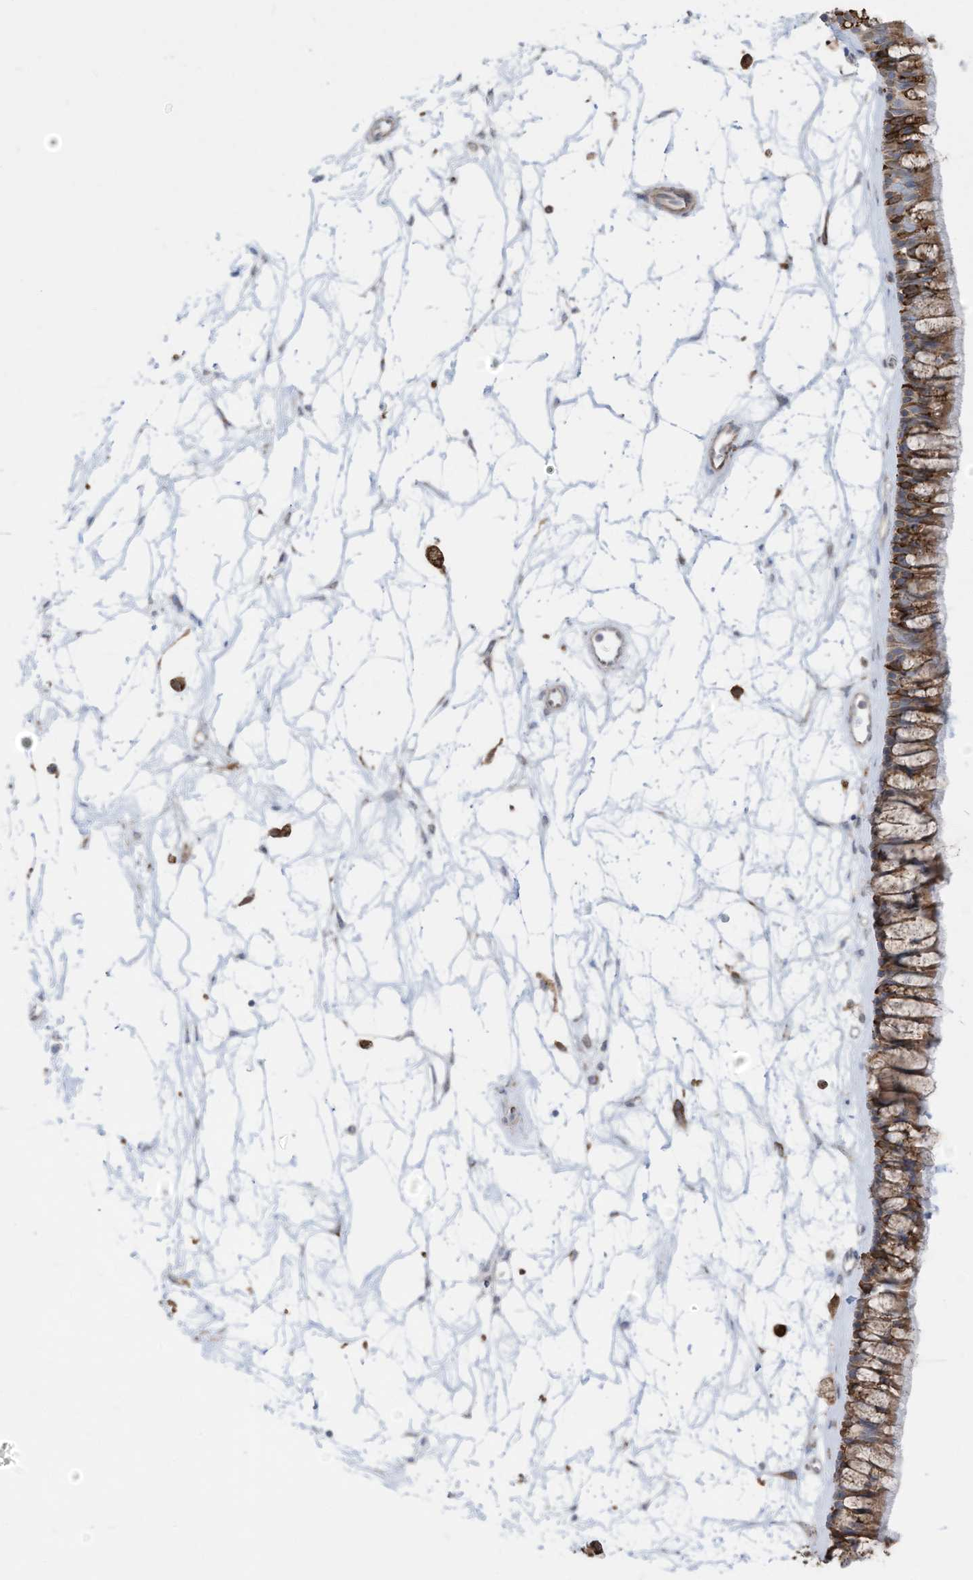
{"staining": {"intensity": "moderate", "quantity": ">75%", "location": "cytoplasmic/membranous"}, "tissue": "nasopharynx", "cell_type": "Respiratory epithelial cells", "image_type": "normal", "snomed": [{"axis": "morphology", "description": "Normal tissue, NOS"}, {"axis": "topography", "description": "Nasopharynx"}], "caption": "This is an image of IHC staining of normal nasopharynx, which shows moderate positivity in the cytoplasmic/membranous of respiratory epithelial cells.", "gene": "ZNF354C", "patient": {"sex": "male", "age": 64}}